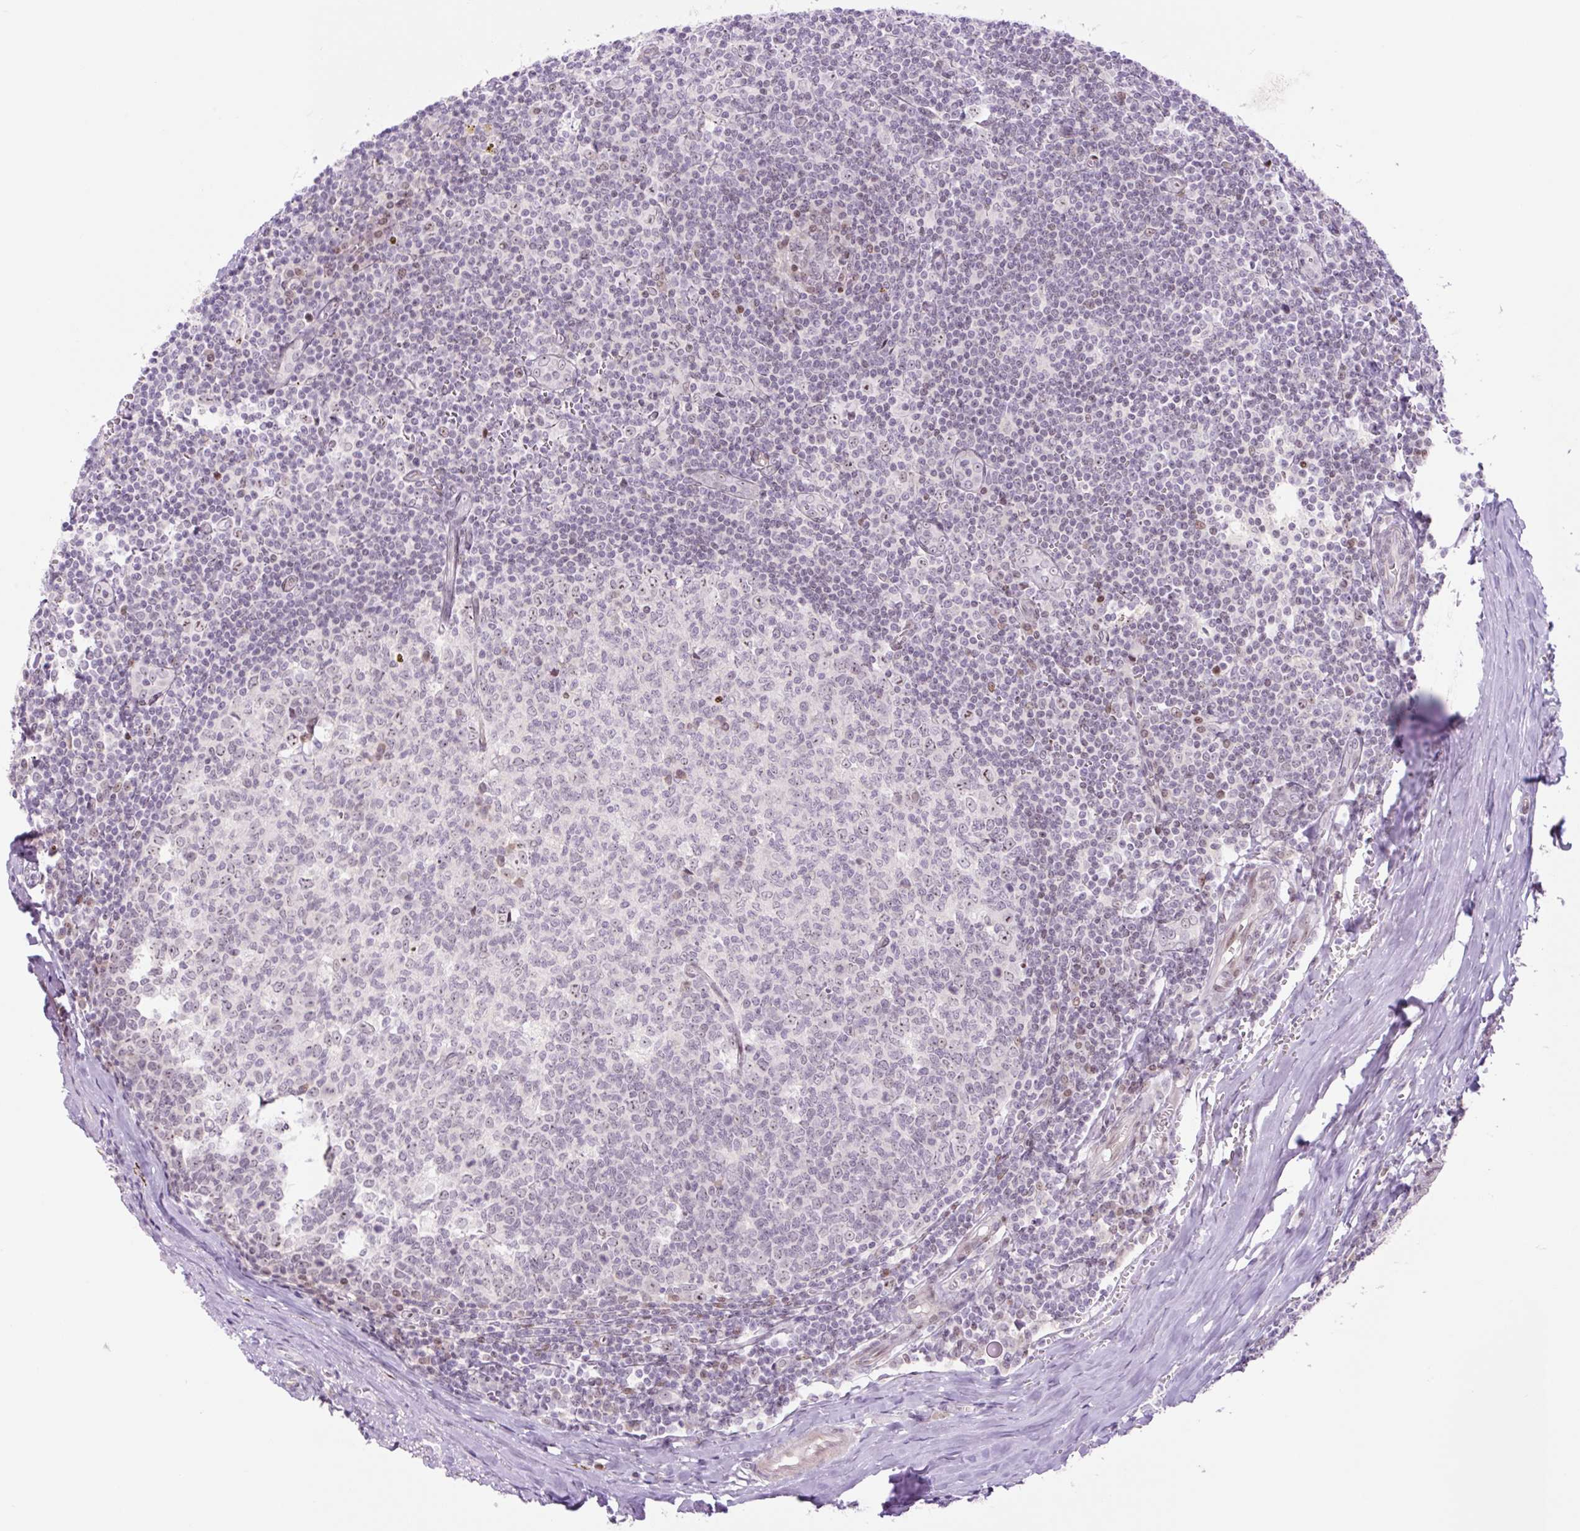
{"staining": {"intensity": "negative", "quantity": "none", "location": "none"}, "tissue": "tonsil", "cell_type": "Germinal center cells", "image_type": "normal", "snomed": [{"axis": "morphology", "description": "Normal tissue, NOS"}, {"axis": "topography", "description": "Tonsil"}], "caption": "This is an IHC histopathology image of normal tonsil. There is no positivity in germinal center cells.", "gene": "ENSG00000268750", "patient": {"sex": "male", "age": 27}}